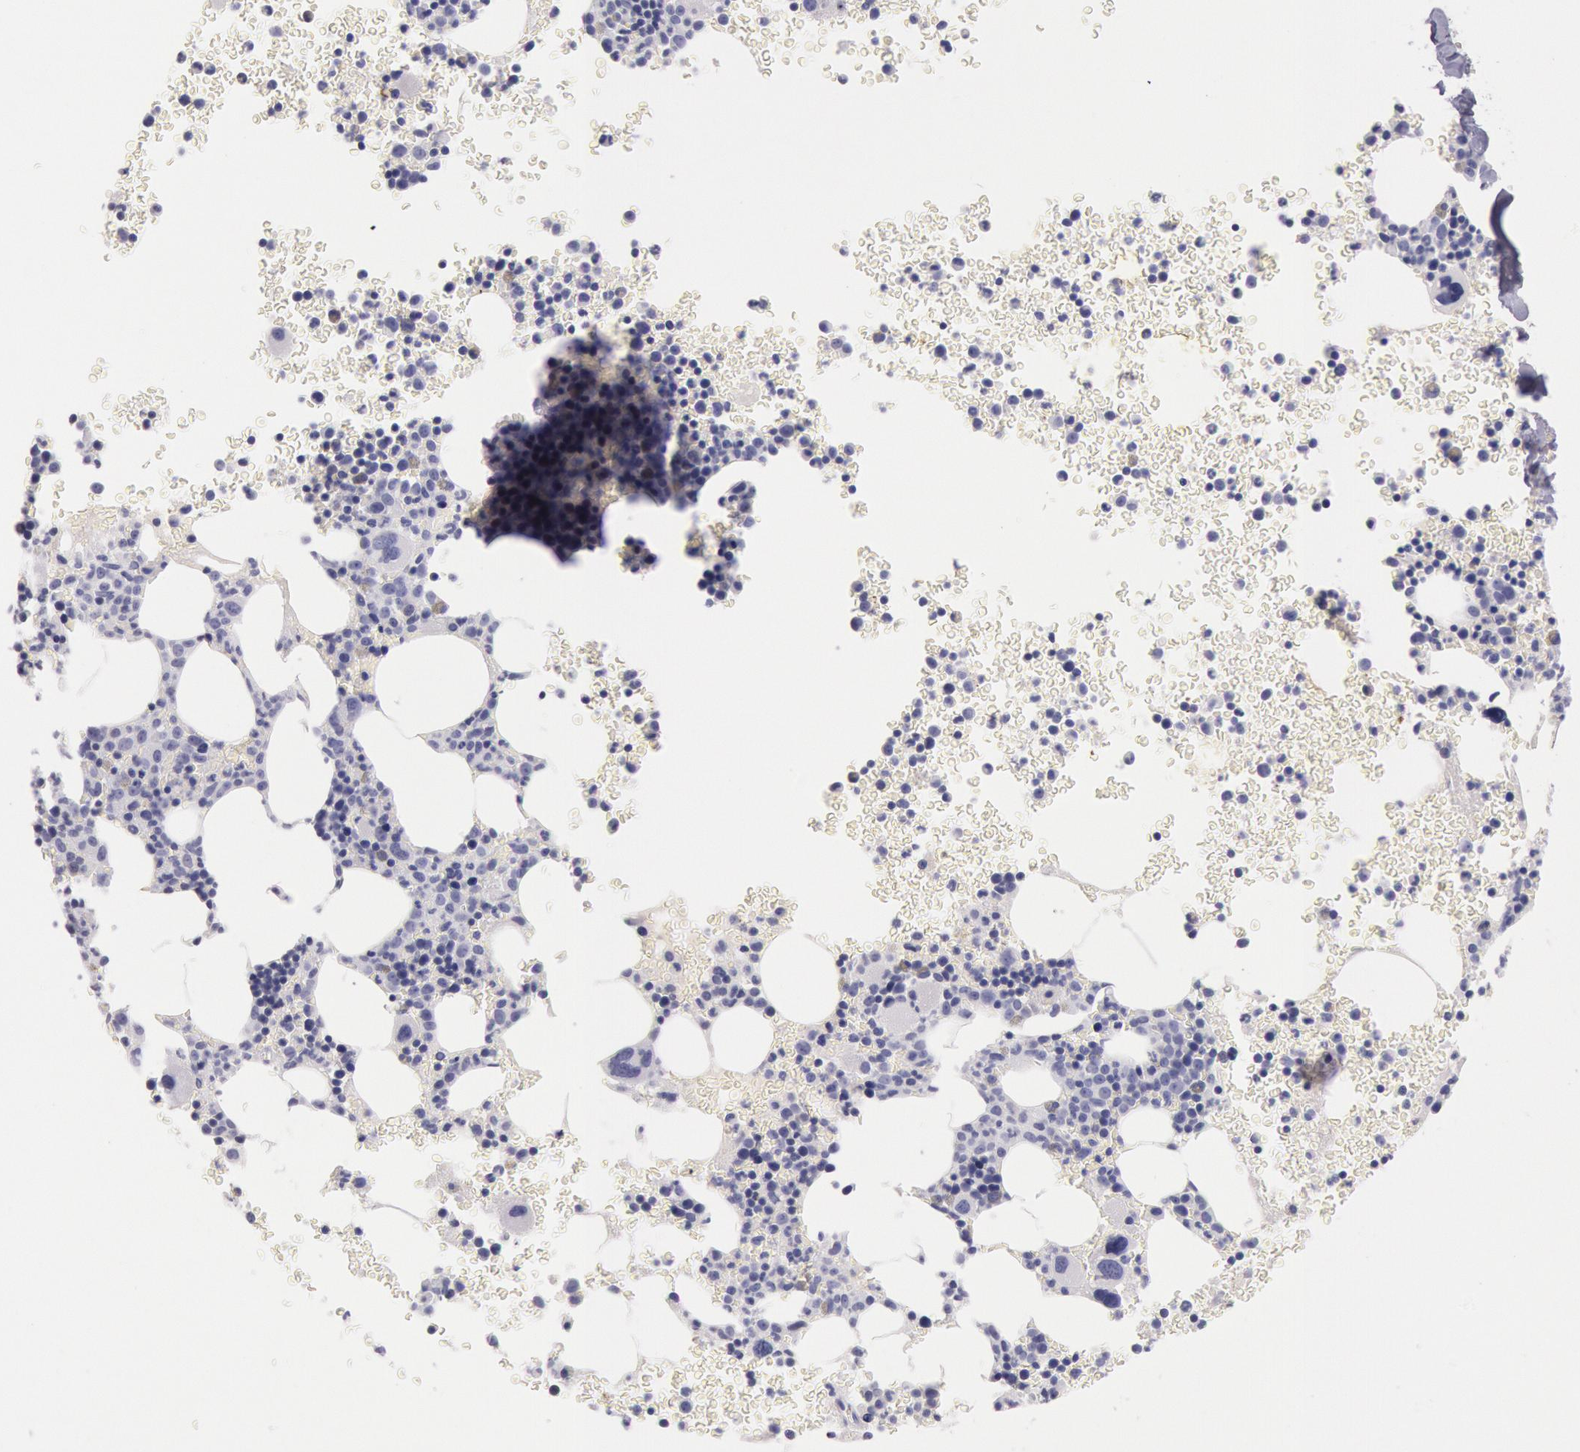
{"staining": {"intensity": "negative", "quantity": "none", "location": "none"}, "tissue": "bone marrow", "cell_type": "Hematopoietic cells", "image_type": "normal", "snomed": [{"axis": "morphology", "description": "Normal tissue, NOS"}, {"axis": "topography", "description": "Bone marrow"}], "caption": "High power microscopy image of an immunohistochemistry (IHC) histopathology image of unremarkable bone marrow, revealing no significant expression in hematopoietic cells.", "gene": "EGFR", "patient": {"sex": "male", "age": 69}}